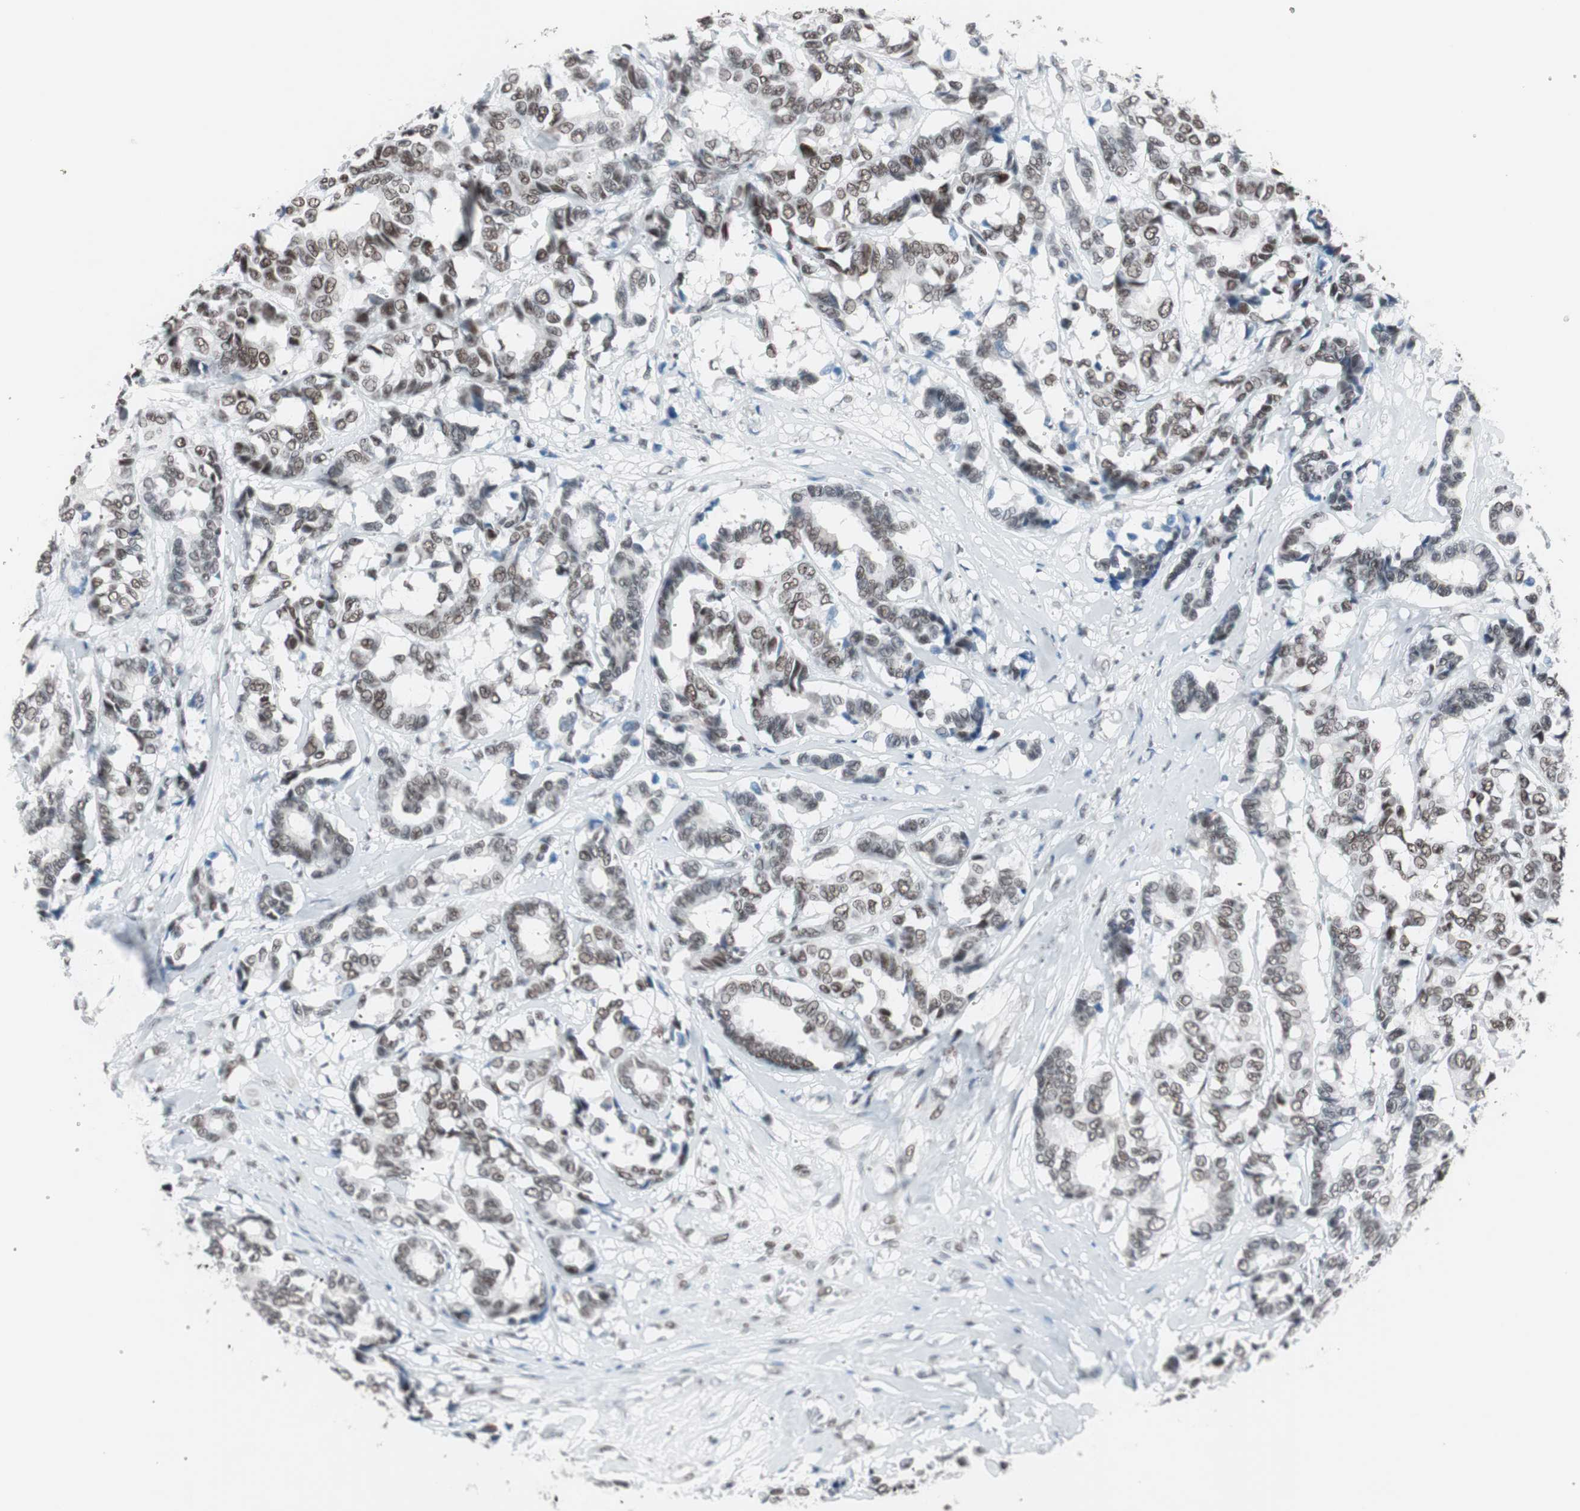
{"staining": {"intensity": "weak", "quantity": "25%-75%", "location": "nuclear"}, "tissue": "breast cancer", "cell_type": "Tumor cells", "image_type": "cancer", "snomed": [{"axis": "morphology", "description": "Duct carcinoma"}, {"axis": "topography", "description": "Breast"}], "caption": "Tumor cells show low levels of weak nuclear expression in about 25%-75% of cells in human infiltrating ductal carcinoma (breast).", "gene": "ARID1A", "patient": {"sex": "female", "age": 87}}